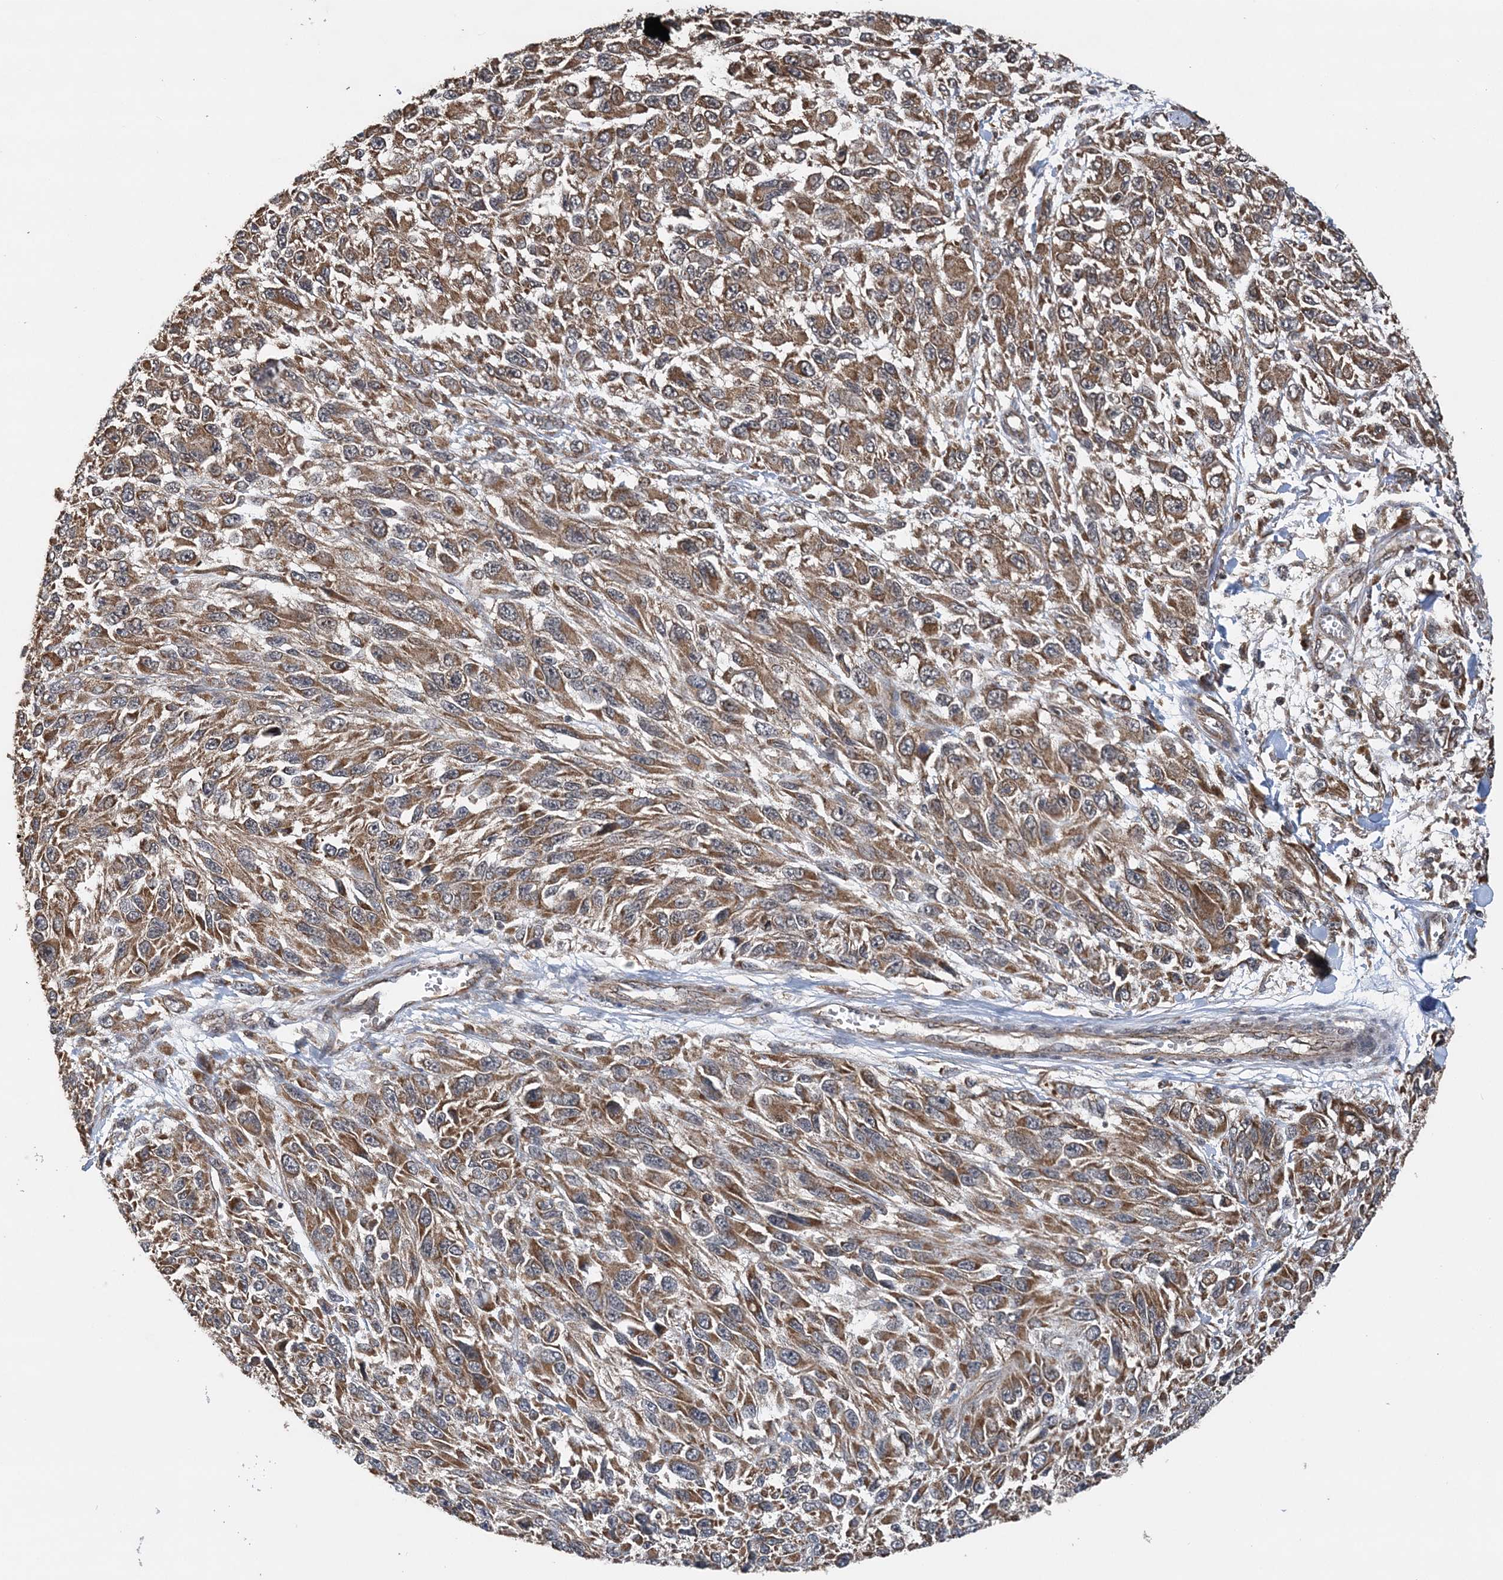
{"staining": {"intensity": "moderate", "quantity": ">75%", "location": "cytoplasmic/membranous"}, "tissue": "melanoma", "cell_type": "Tumor cells", "image_type": "cancer", "snomed": [{"axis": "morphology", "description": "Malignant melanoma, NOS"}, {"axis": "topography", "description": "Skin"}], "caption": "A medium amount of moderate cytoplasmic/membranous expression is present in about >75% of tumor cells in melanoma tissue.", "gene": "PCBP1", "patient": {"sex": "female", "age": 96}}